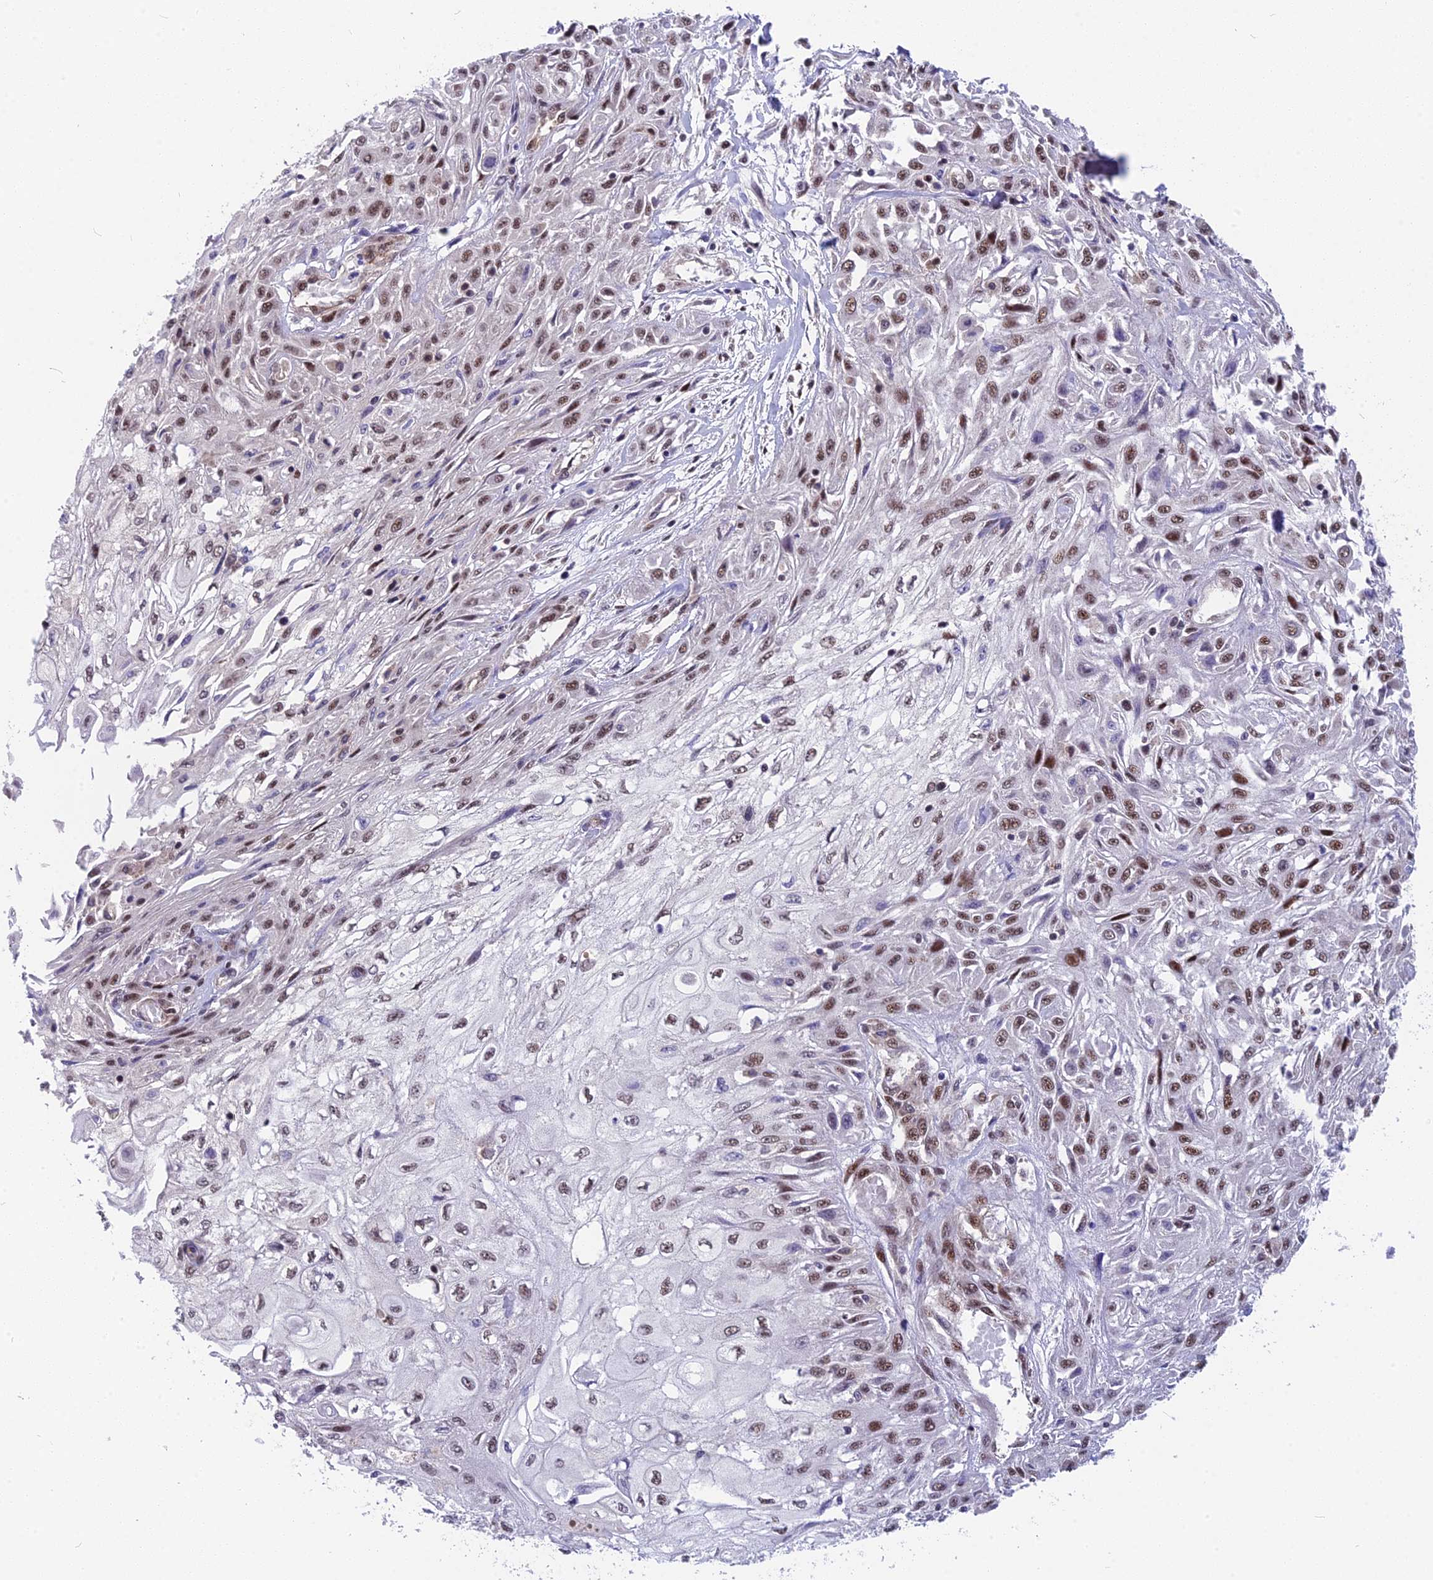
{"staining": {"intensity": "moderate", "quantity": "25%-75%", "location": "nuclear"}, "tissue": "skin cancer", "cell_type": "Tumor cells", "image_type": "cancer", "snomed": [{"axis": "morphology", "description": "Squamous cell carcinoma, NOS"}, {"axis": "morphology", "description": "Squamous cell carcinoma, metastatic, NOS"}, {"axis": "topography", "description": "Skin"}, {"axis": "topography", "description": "Lymph node"}], "caption": "IHC image of neoplastic tissue: human skin cancer stained using immunohistochemistry (IHC) exhibits medium levels of moderate protein expression localized specifically in the nuclear of tumor cells, appearing as a nuclear brown color.", "gene": "CMC1", "patient": {"sex": "male", "age": 75}}